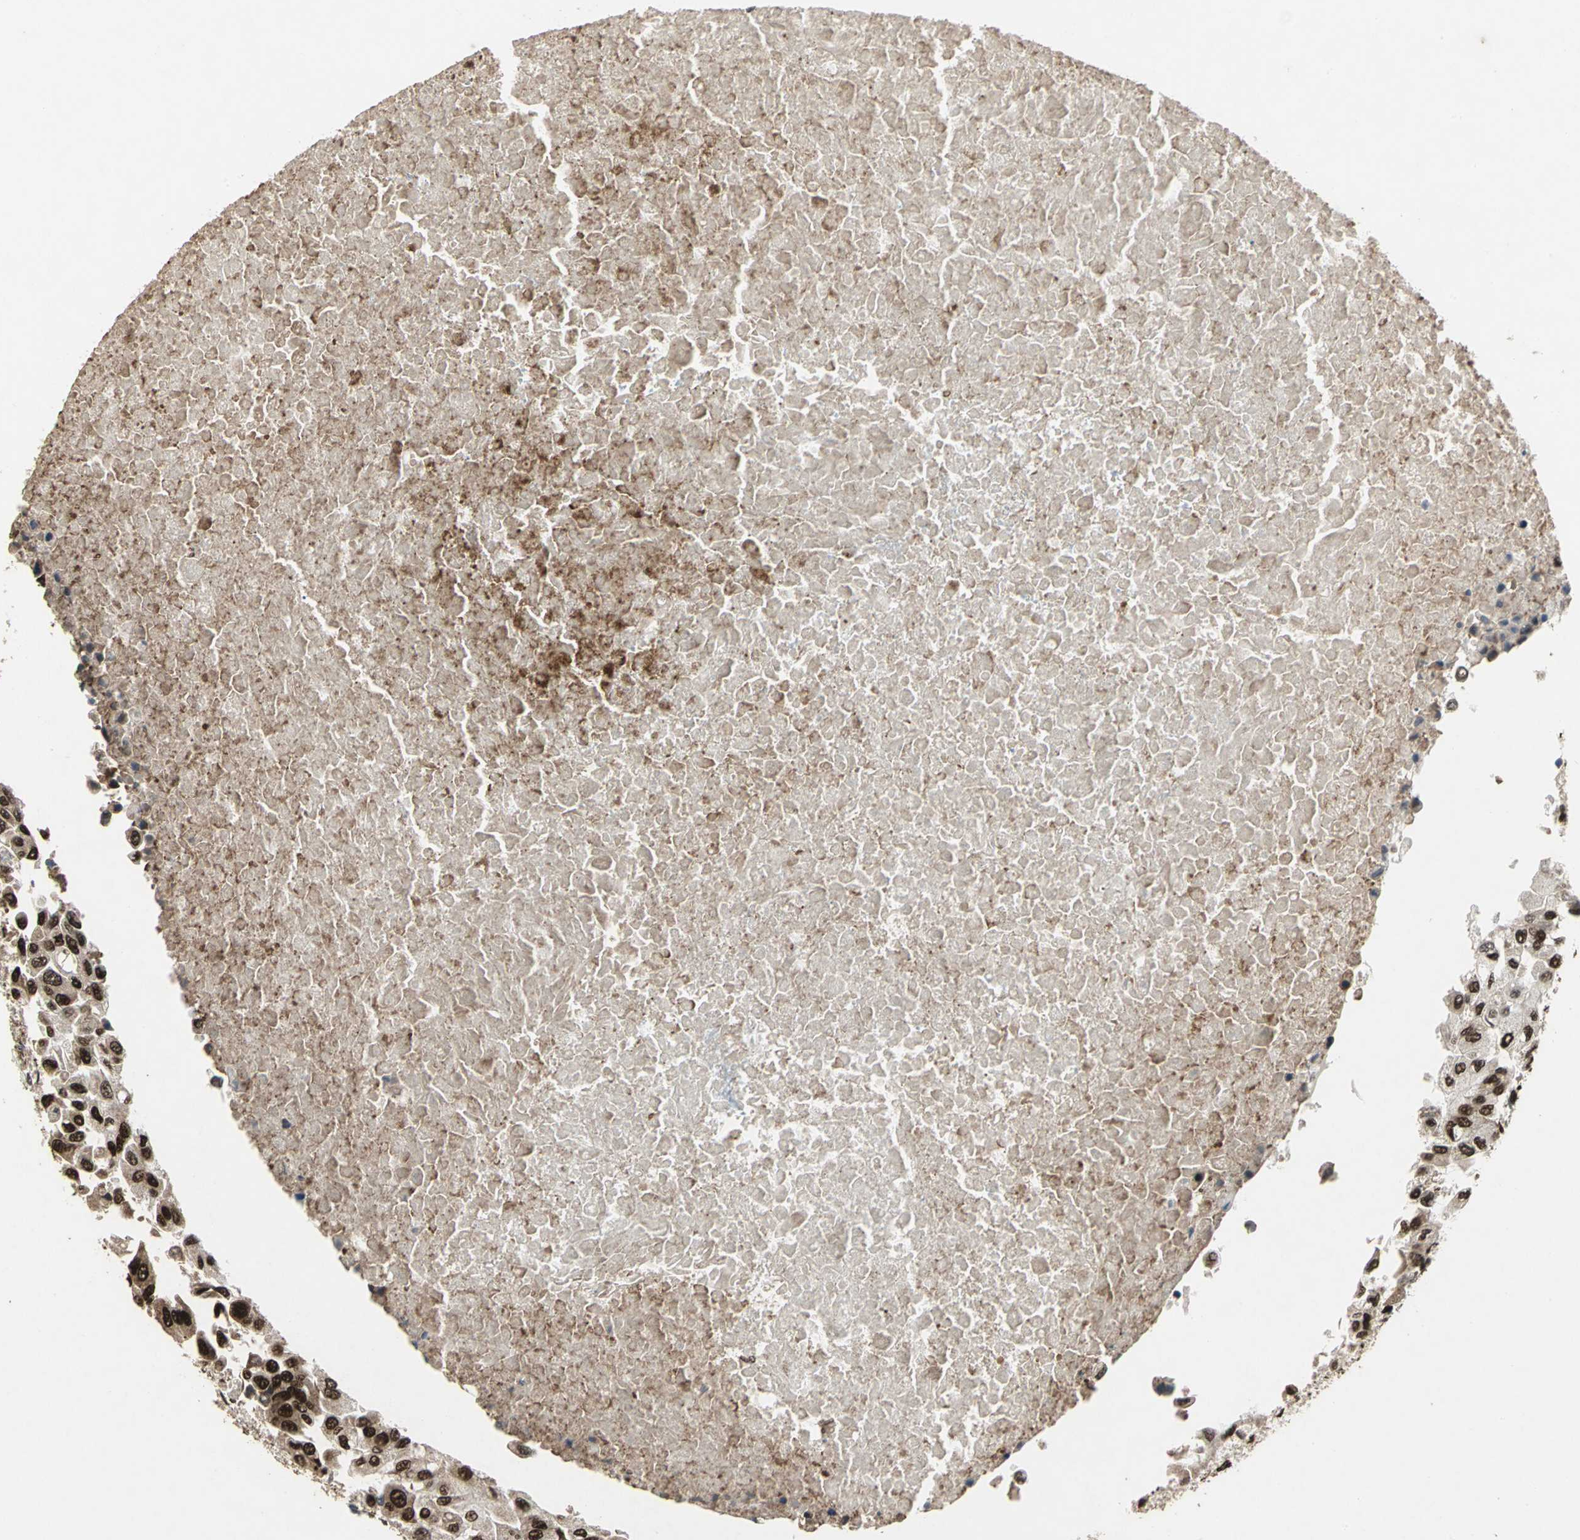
{"staining": {"intensity": "strong", "quantity": ">75%", "location": "nuclear"}, "tissue": "breast cancer", "cell_type": "Tumor cells", "image_type": "cancer", "snomed": [{"axis": "morphology", "description": "Normal tissue, NOS"}, {"axis": "morphology", "description": "Duct carcinoma"}, {"axis": "topography", "description": "Breast"}], "caption": "Tumor cells exhibit high levels of strong nuclear expression in about >75% of cells in infiltrating ductal carcinoma (breast). The staining is performed using DAB (3,3'-diaminobenzidine) brown chromogen to label protein expression. The nuclei are counter-stained blue using hematoxylin.", "gene": "MTA2", "patient": {"sex": "female", "age": 49}}